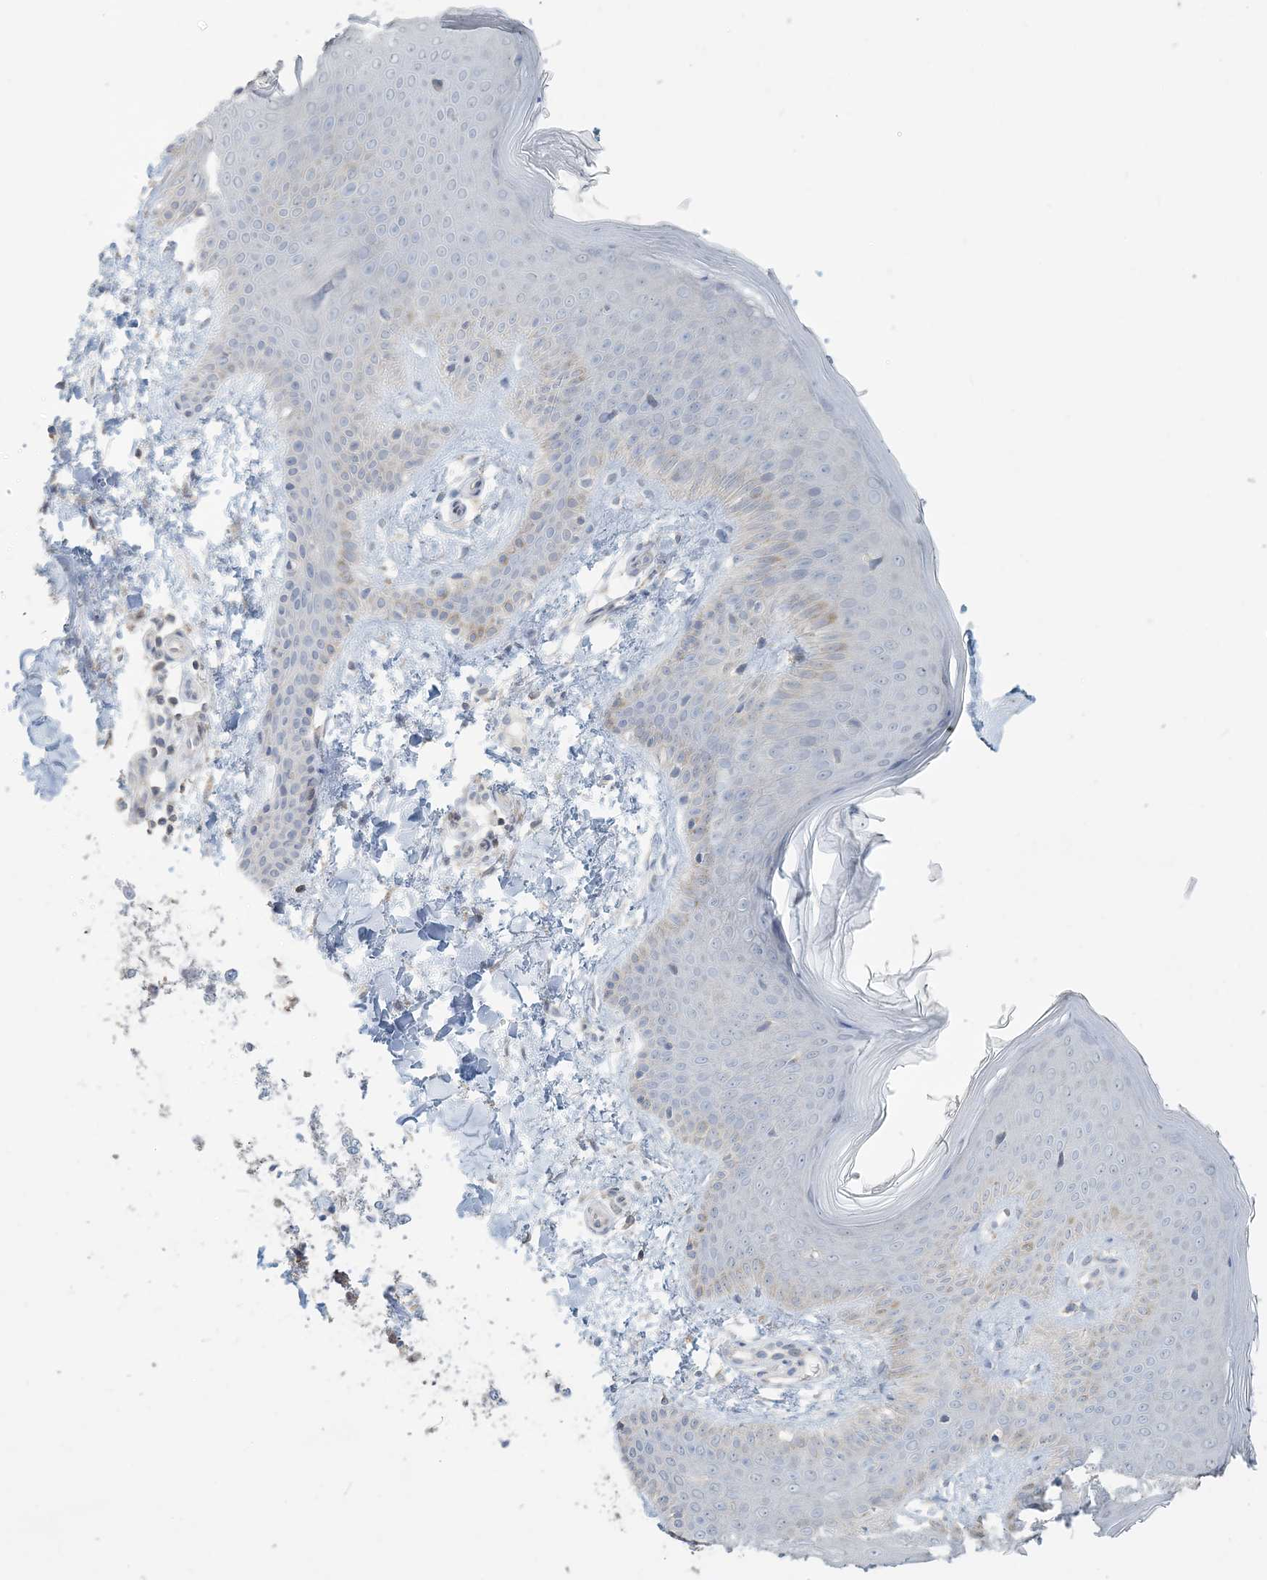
{"staining": {"intensity": "negative", "quantity": "none", "location": "none"}, "tissue": "skin", "cell_type": "Fibroblasts", "image_type": "normal", "snomed": [{"axis": "morphology", "description": "Normal tissue, NOS"}, {"axis": "topography", "description": "Skin"}], "caption": "Immunohistochemistry histopathology image of normal skin stained for a protein (brown), which reveals no staining in fibroblasts.", "gene": "NPHS2", "patient": {"sex": "male", "age": 36}}